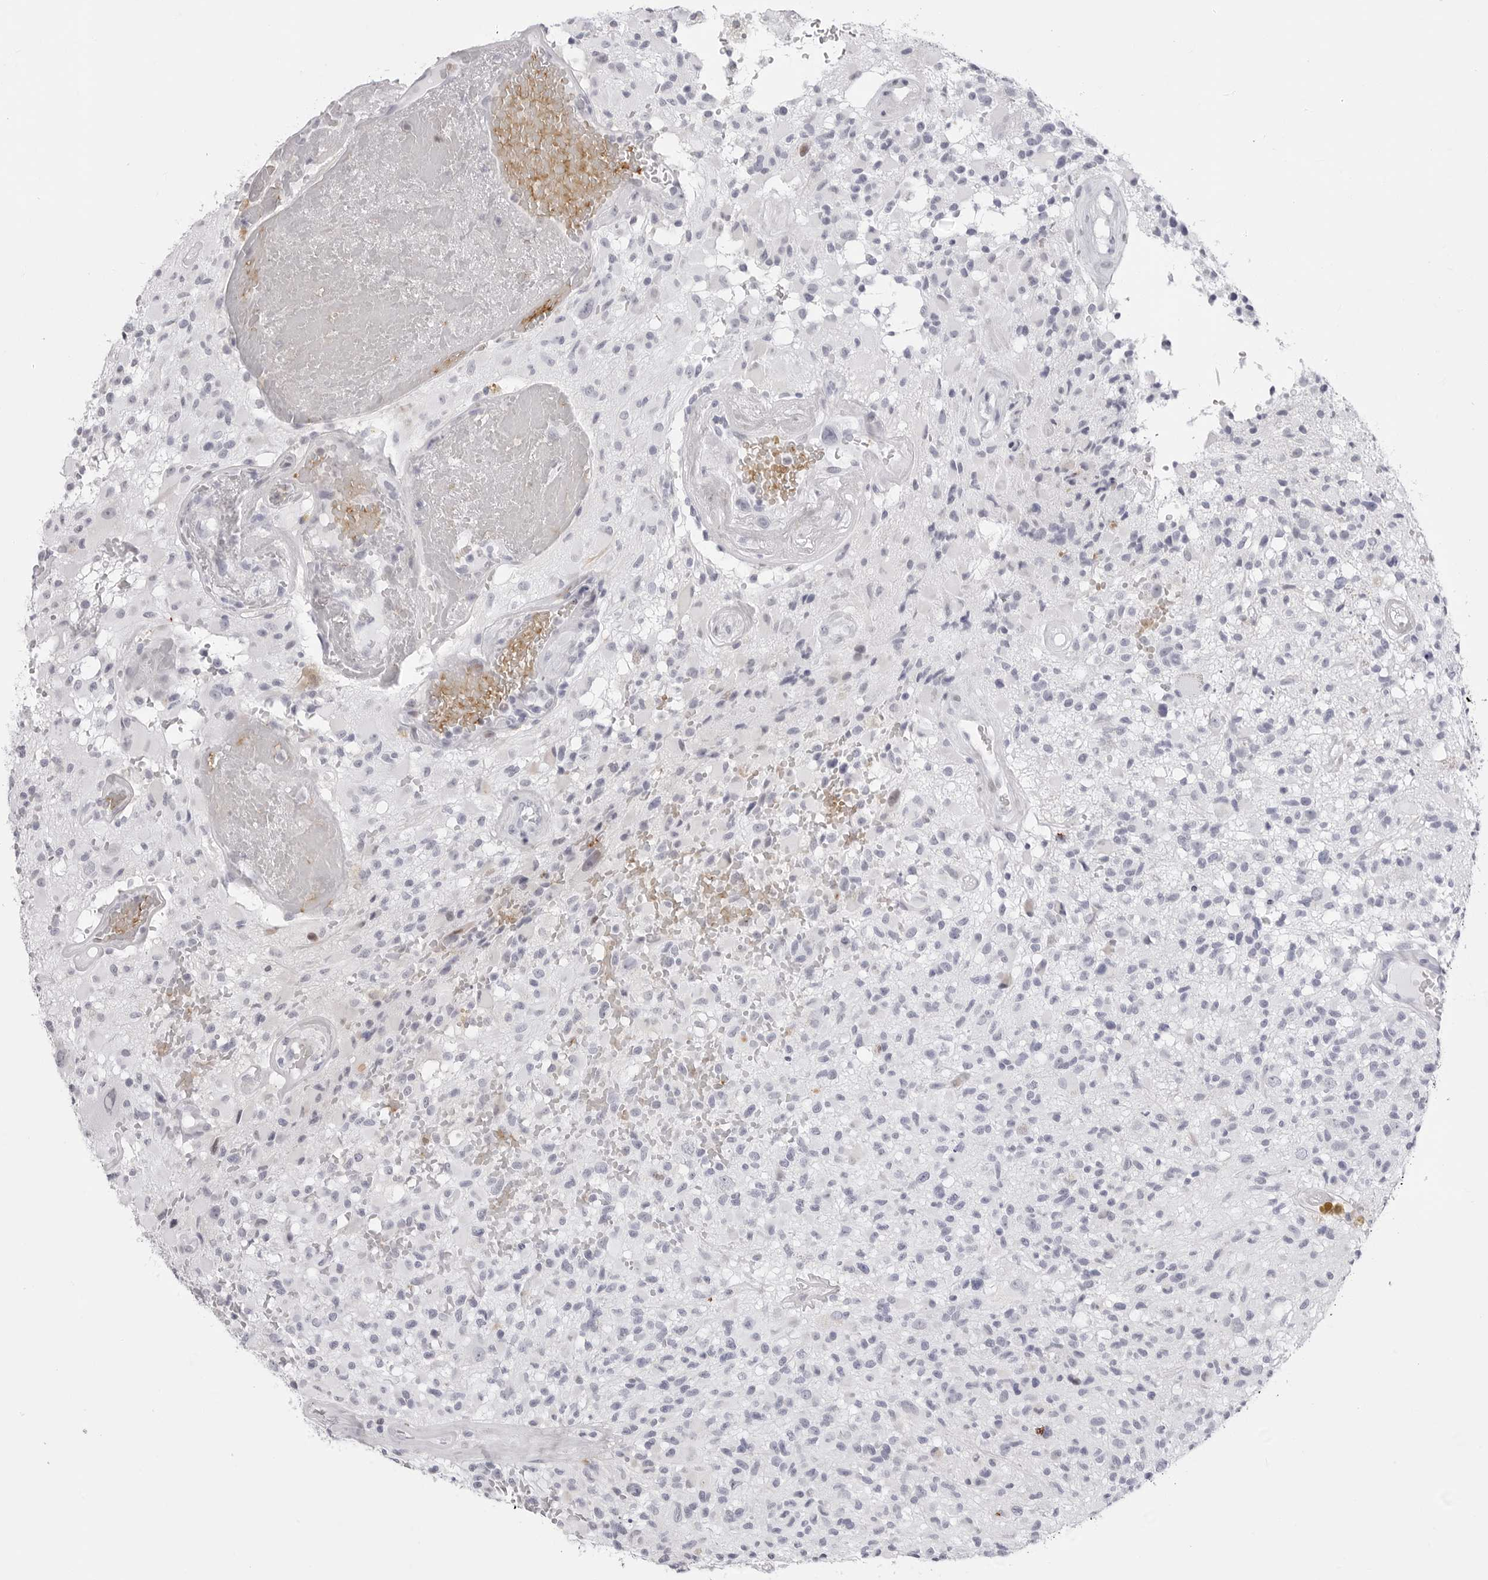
{"staining": {"intensity": "negative", "quantity": "none", "location": "none"}, "tissue": "glioma", "cell_type": "Tumor cells", "image_type": "cancer", "snomed": [{"axis": "morphology", "description": "Glioma, malignant, High grade"}, {"axis": "morphology", "description": "Glioblastoma, NOS"}, {"axis": "topography", "description": "Brain"}], "caption": "Immunohistochemistry of human glioma demonstrates no expression in tumor cells.", "gene": "TSSK1B", "patient": {"sex": "male", "age": 60}}